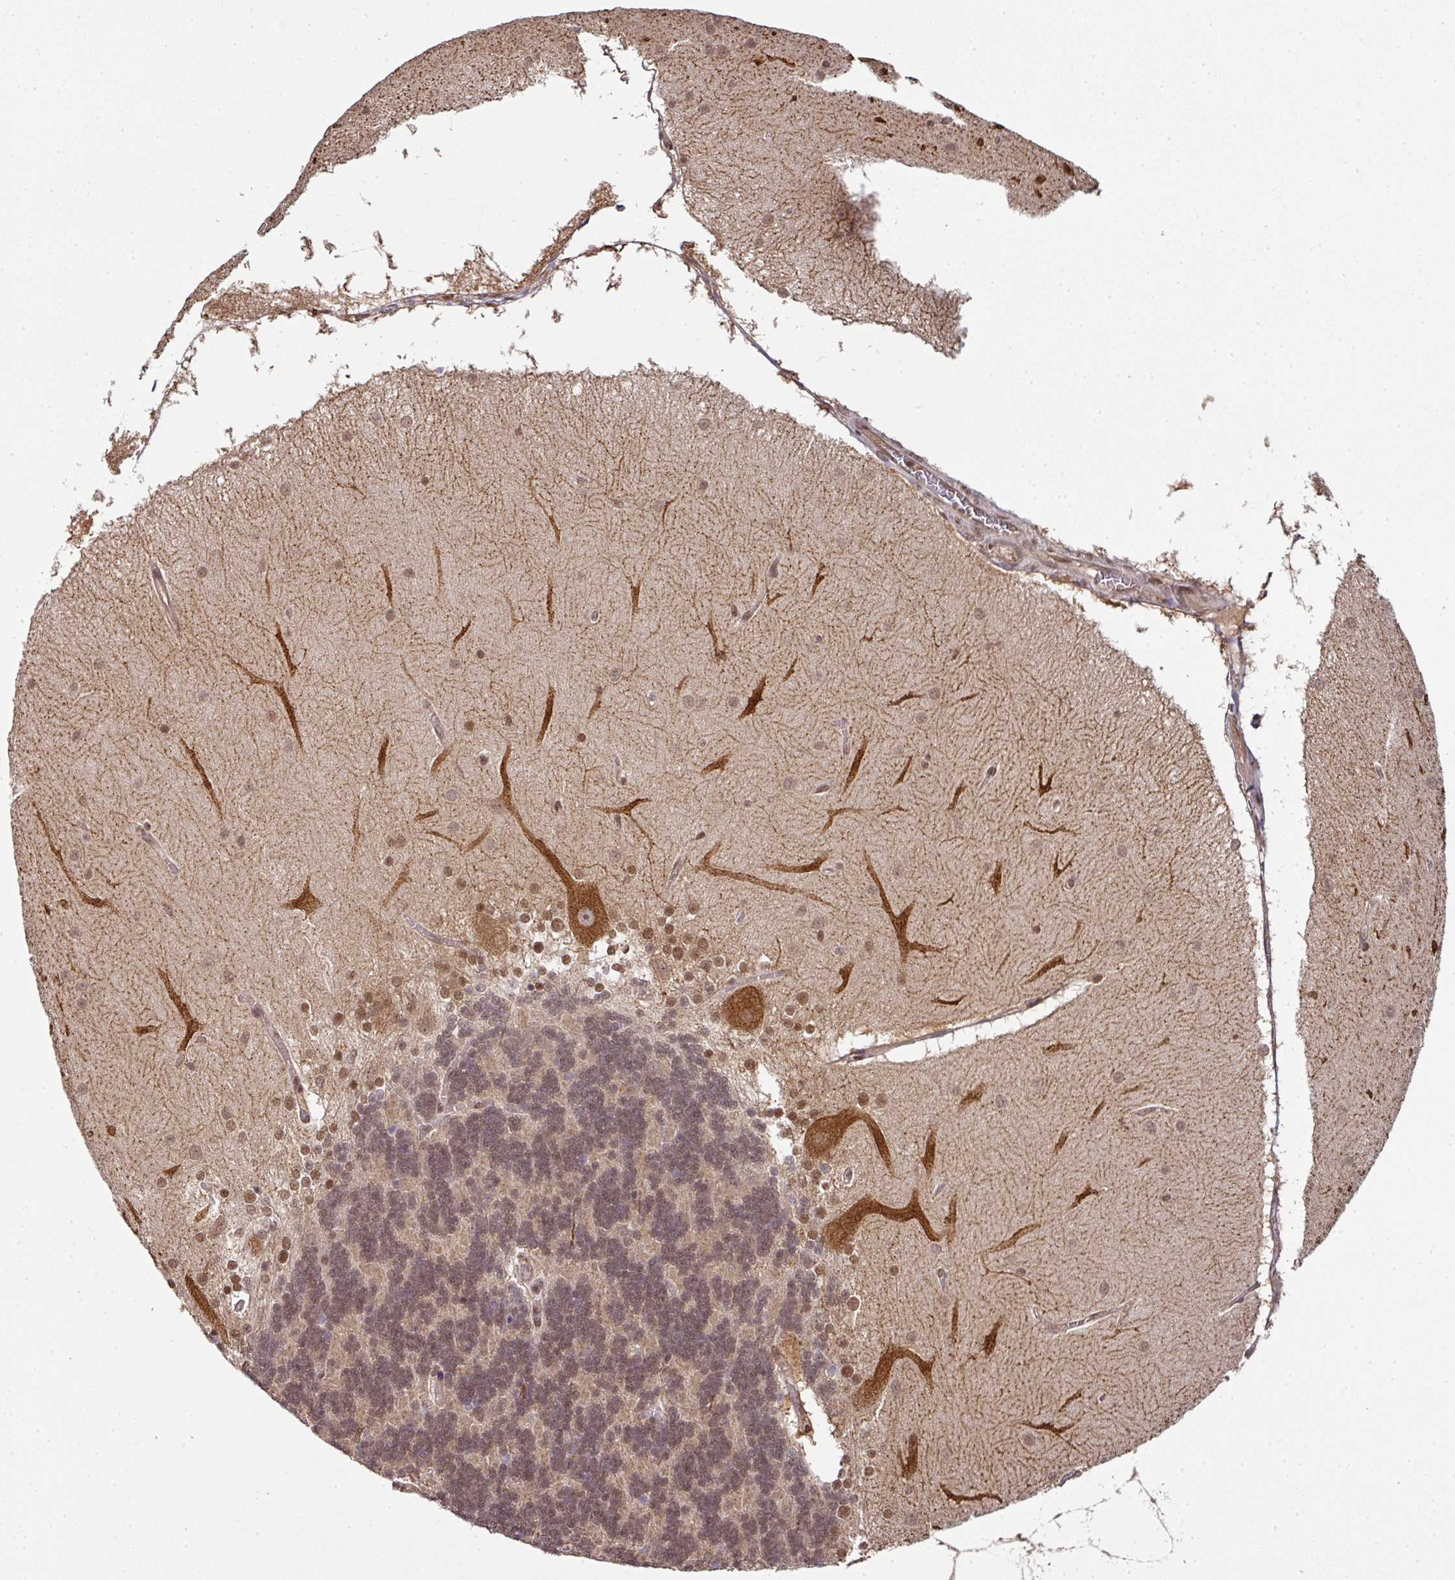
{"staining": {"intensity": "weak", "quantity": ">75%", "location": "cytoplasmic/membranous,nuclear"}, "tissue": "cerebellum", "cell_type": "Cells in granular layer", "image_type": "normal", "snomed": [{"axis": "morphology", "description": "Normal tissue, NOS"}, {"axis": "topography", "description": "Cerebellum"}], "caption": "DAB immunohistochemical staining of unremarkable human cerebellum exhibits weak cytoplasmic/membranous,nuclear protein expression in about >75% of cells in granular layer.", "gene": "ANKRD18A", "patient": {"sex": "female", "age": 54}}